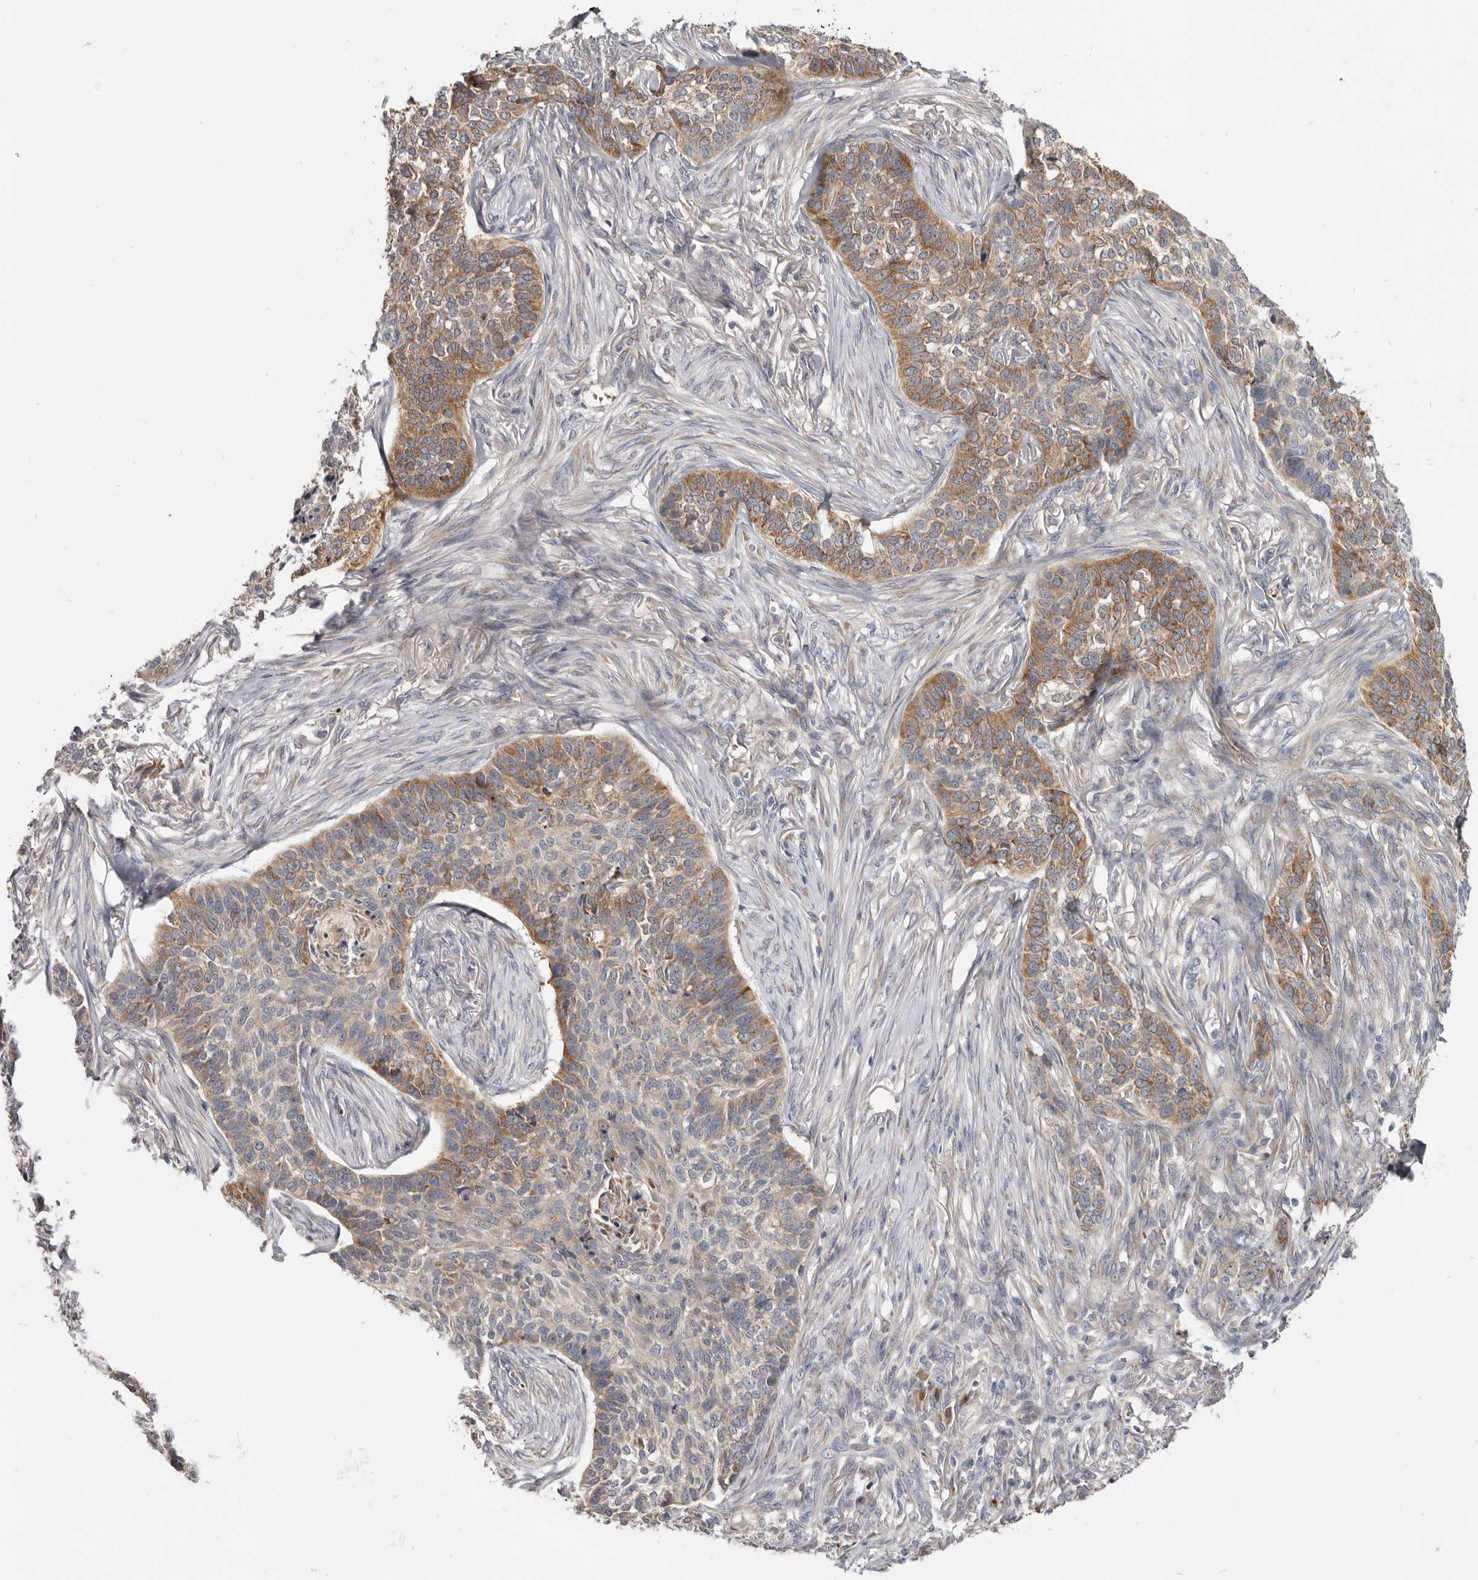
{"staining": {"intensity": "moderate", "quantity": "25%-75%", "location": "cytoplasmic/membranous"}, "tissue": "skin cancer", "cell_type": "Tumor cells", "image_type": "cancer", "snomed": [{"axis": "morphology", "description": "Basal cell carcinoma"}, {"axis": "topography", "description": "Skin"}], "caption": "DAB immunohistochemical staining of human skin basal cell carcinoma displays moderate cytoplasmic/membranous protein positivity in about 25%-75% of tumor cells. (DAB IHC, brown staining for protein, blue staining for nuclei).", "gene": "NENF", "patient": {"sex": "male", "age": 85}}